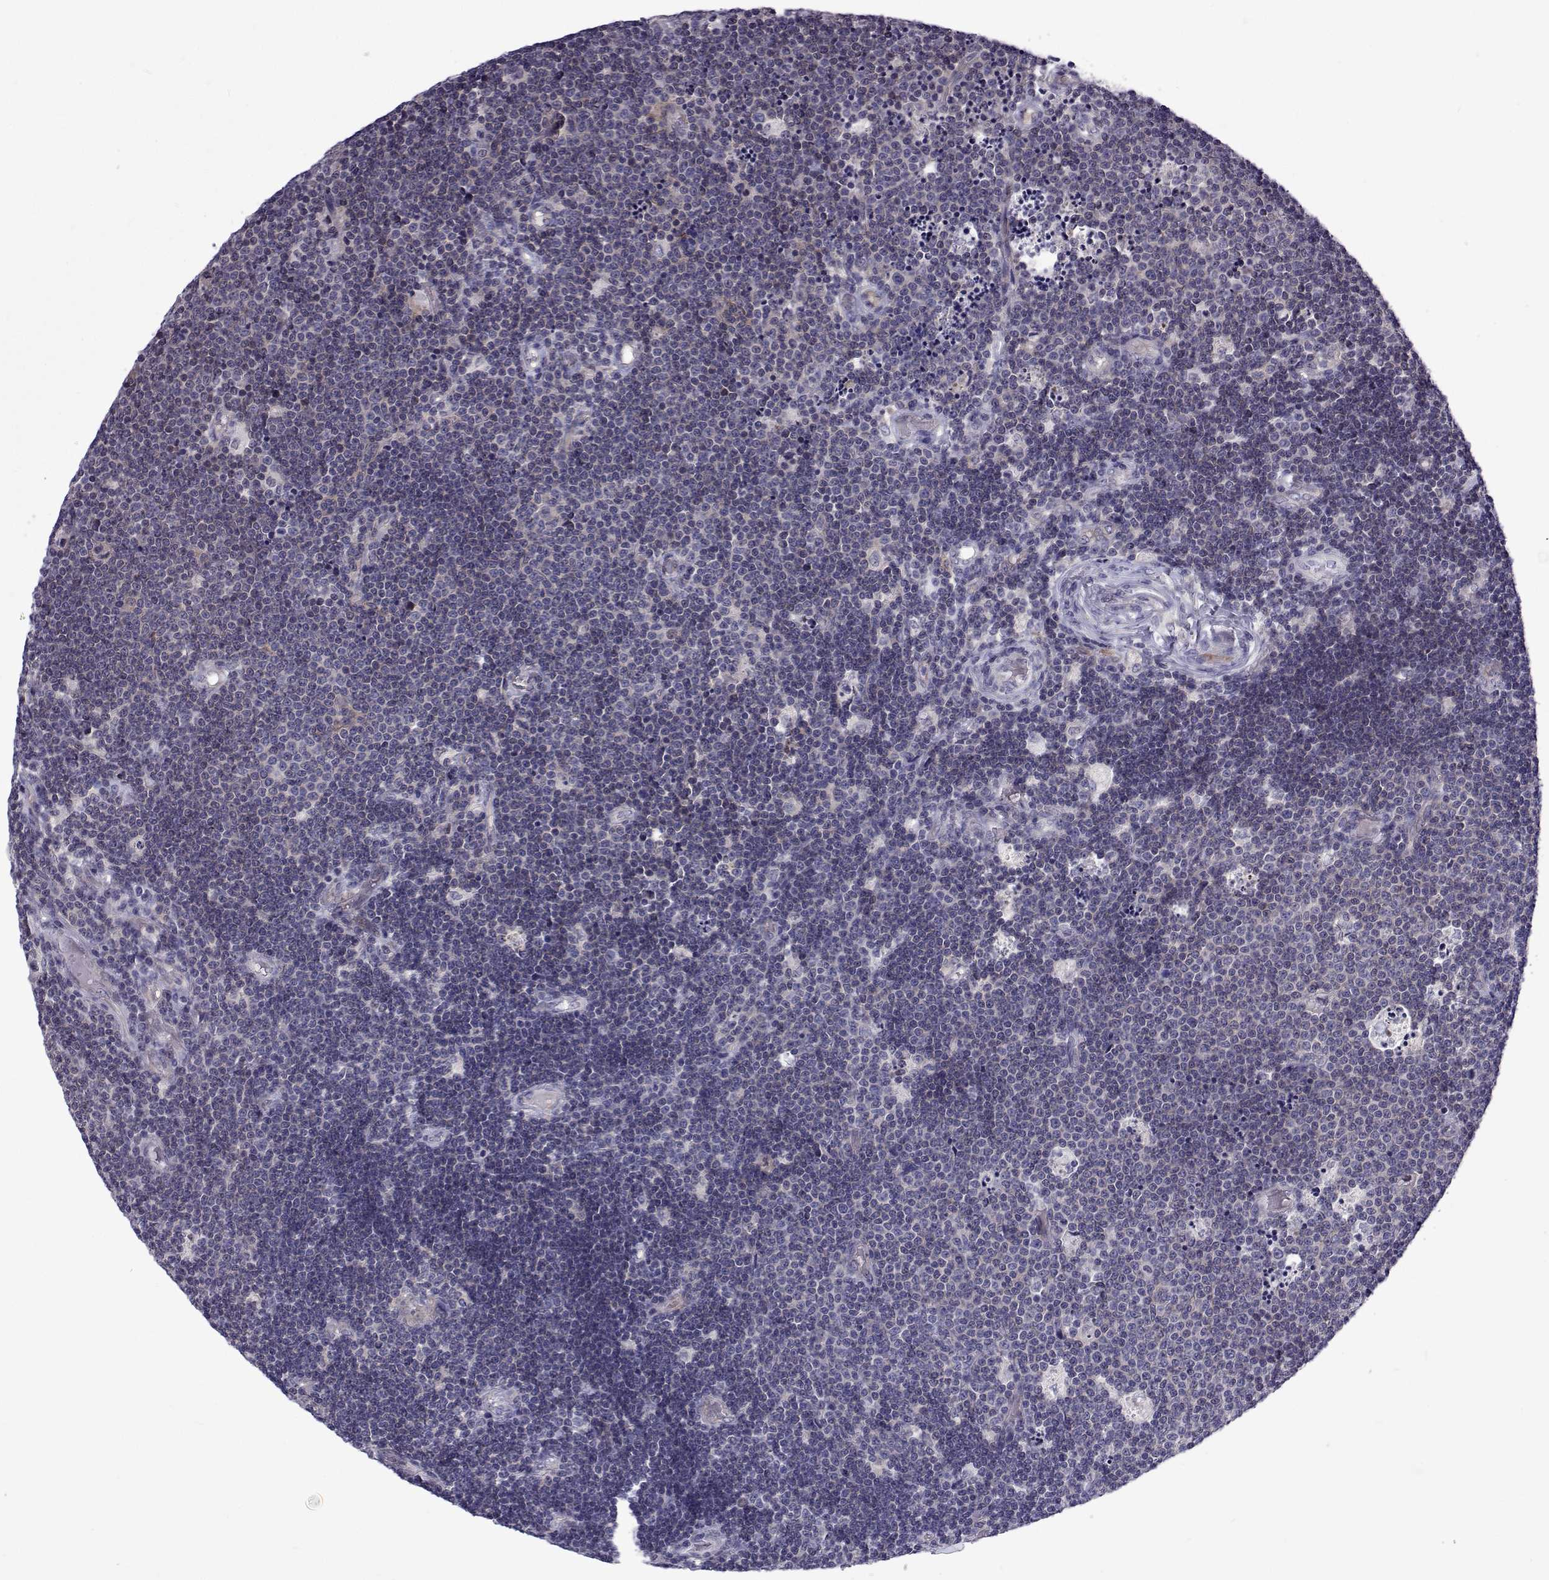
{"staining": {"intensity": "negative", "quantity": "none", "location": "none"}, "tissue": "lymphoma", "cell_type": "Tumor cells", "image_type": "cancer", "snomed": [{"axis": "morphology", "description": "Malignant lymphoma, non-Hodgkin's type, Low grade"}, {"axis": "topography", "description": "Brain"}], "caption": "Low-grade malignant lymphoma, non-Hodgkin's type stained for a protein using IHC displays no positivity tumor cells.", "gene": "TCF15", "patient": {"sex": "female", "age": 66}}